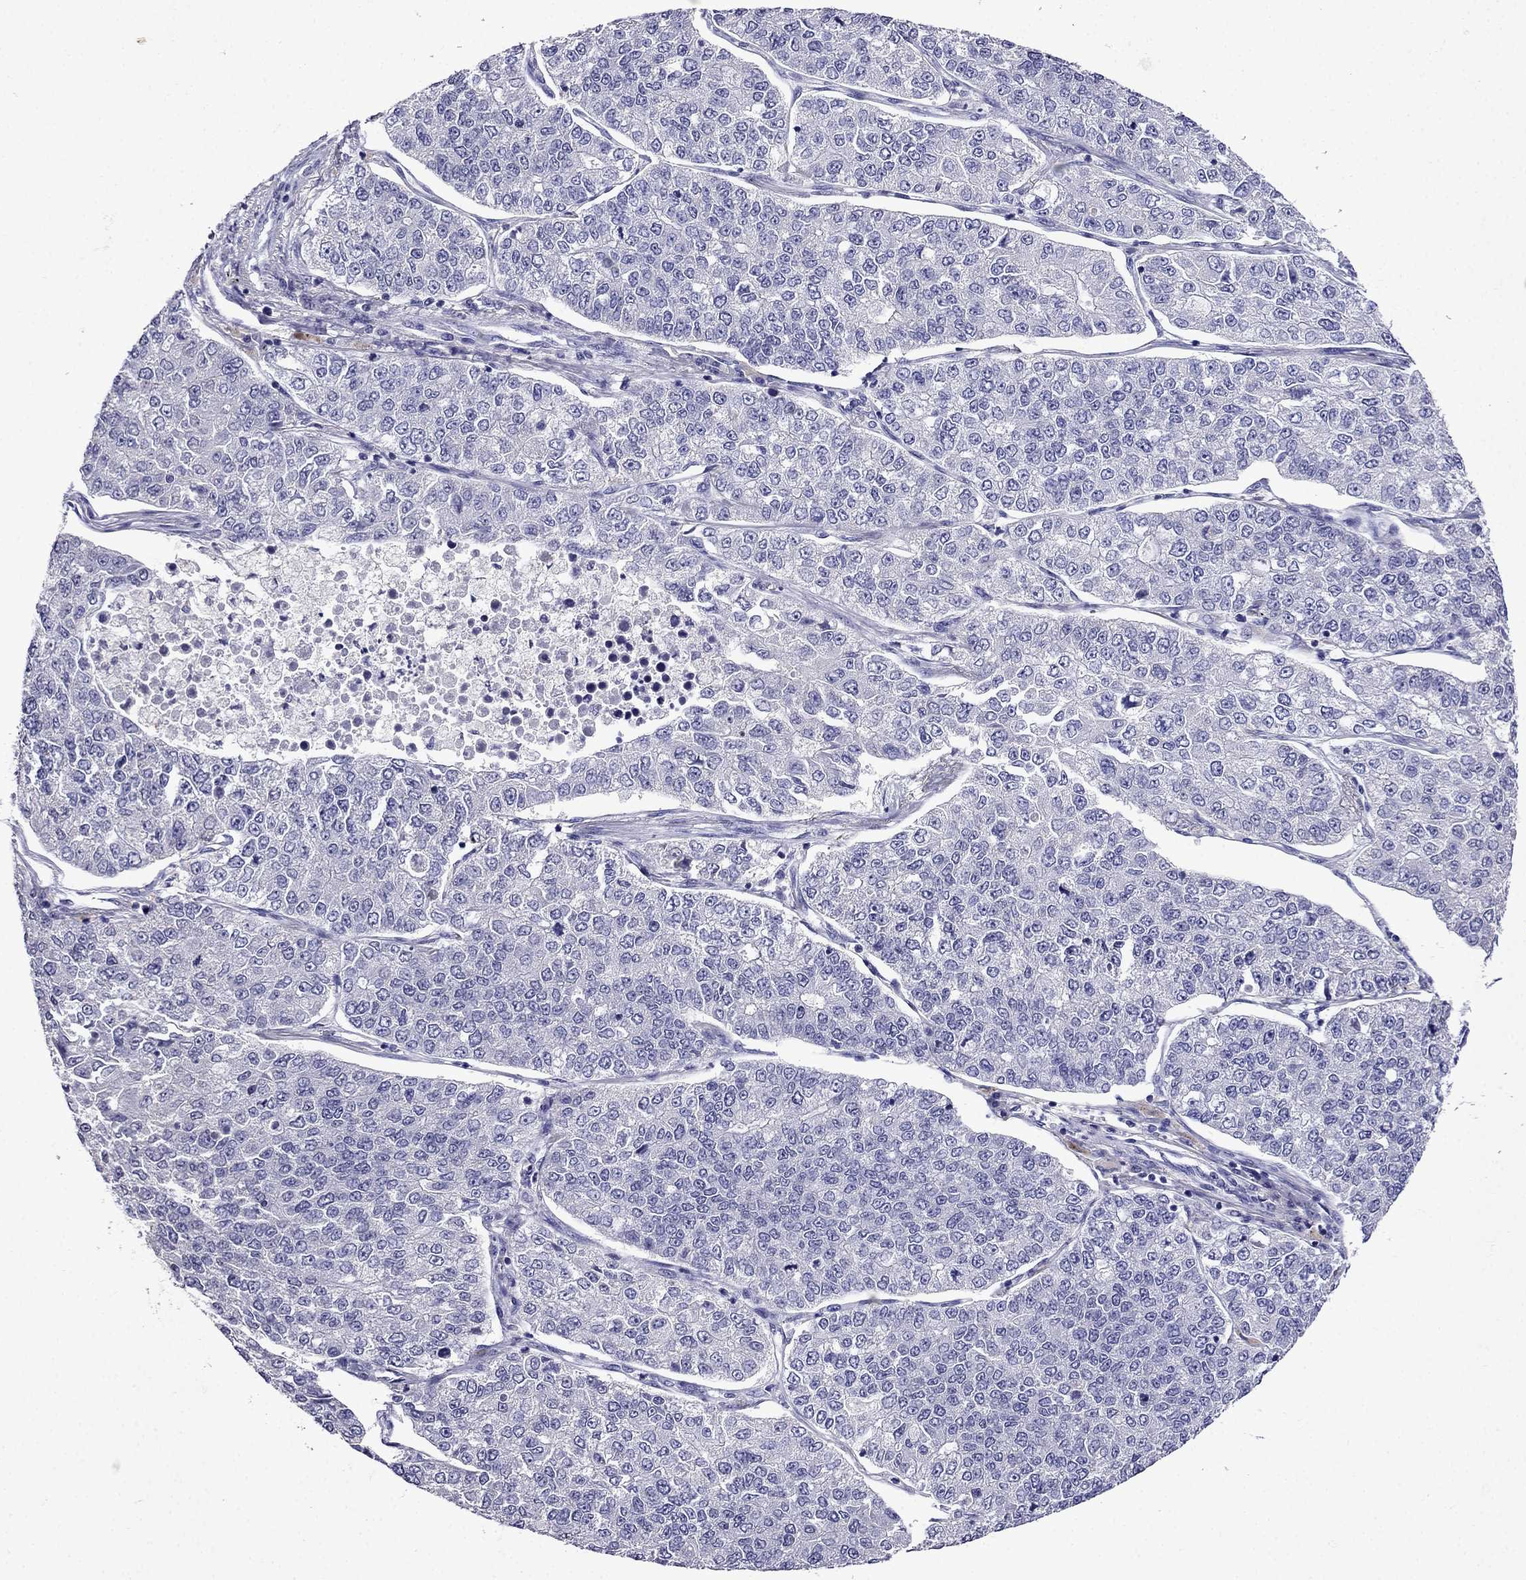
{"staining": {"intensity": "negative", "quantity": "none", "location": "none"}, "tissue": "lung cancer", "cell_type": "Tumor cells", "image_type": "cancer", "snomed": [{"axis": "morphology", "description": "Adenocarcinoma, NOS"}, {"axis": "topography", "description": "Lung"}], "caption": "The micrograph reveals no staining of tumor cells in lung adenocarcinoma.", "gene": "DNAH17", "patient": {"sex": "male", "age": 49}}